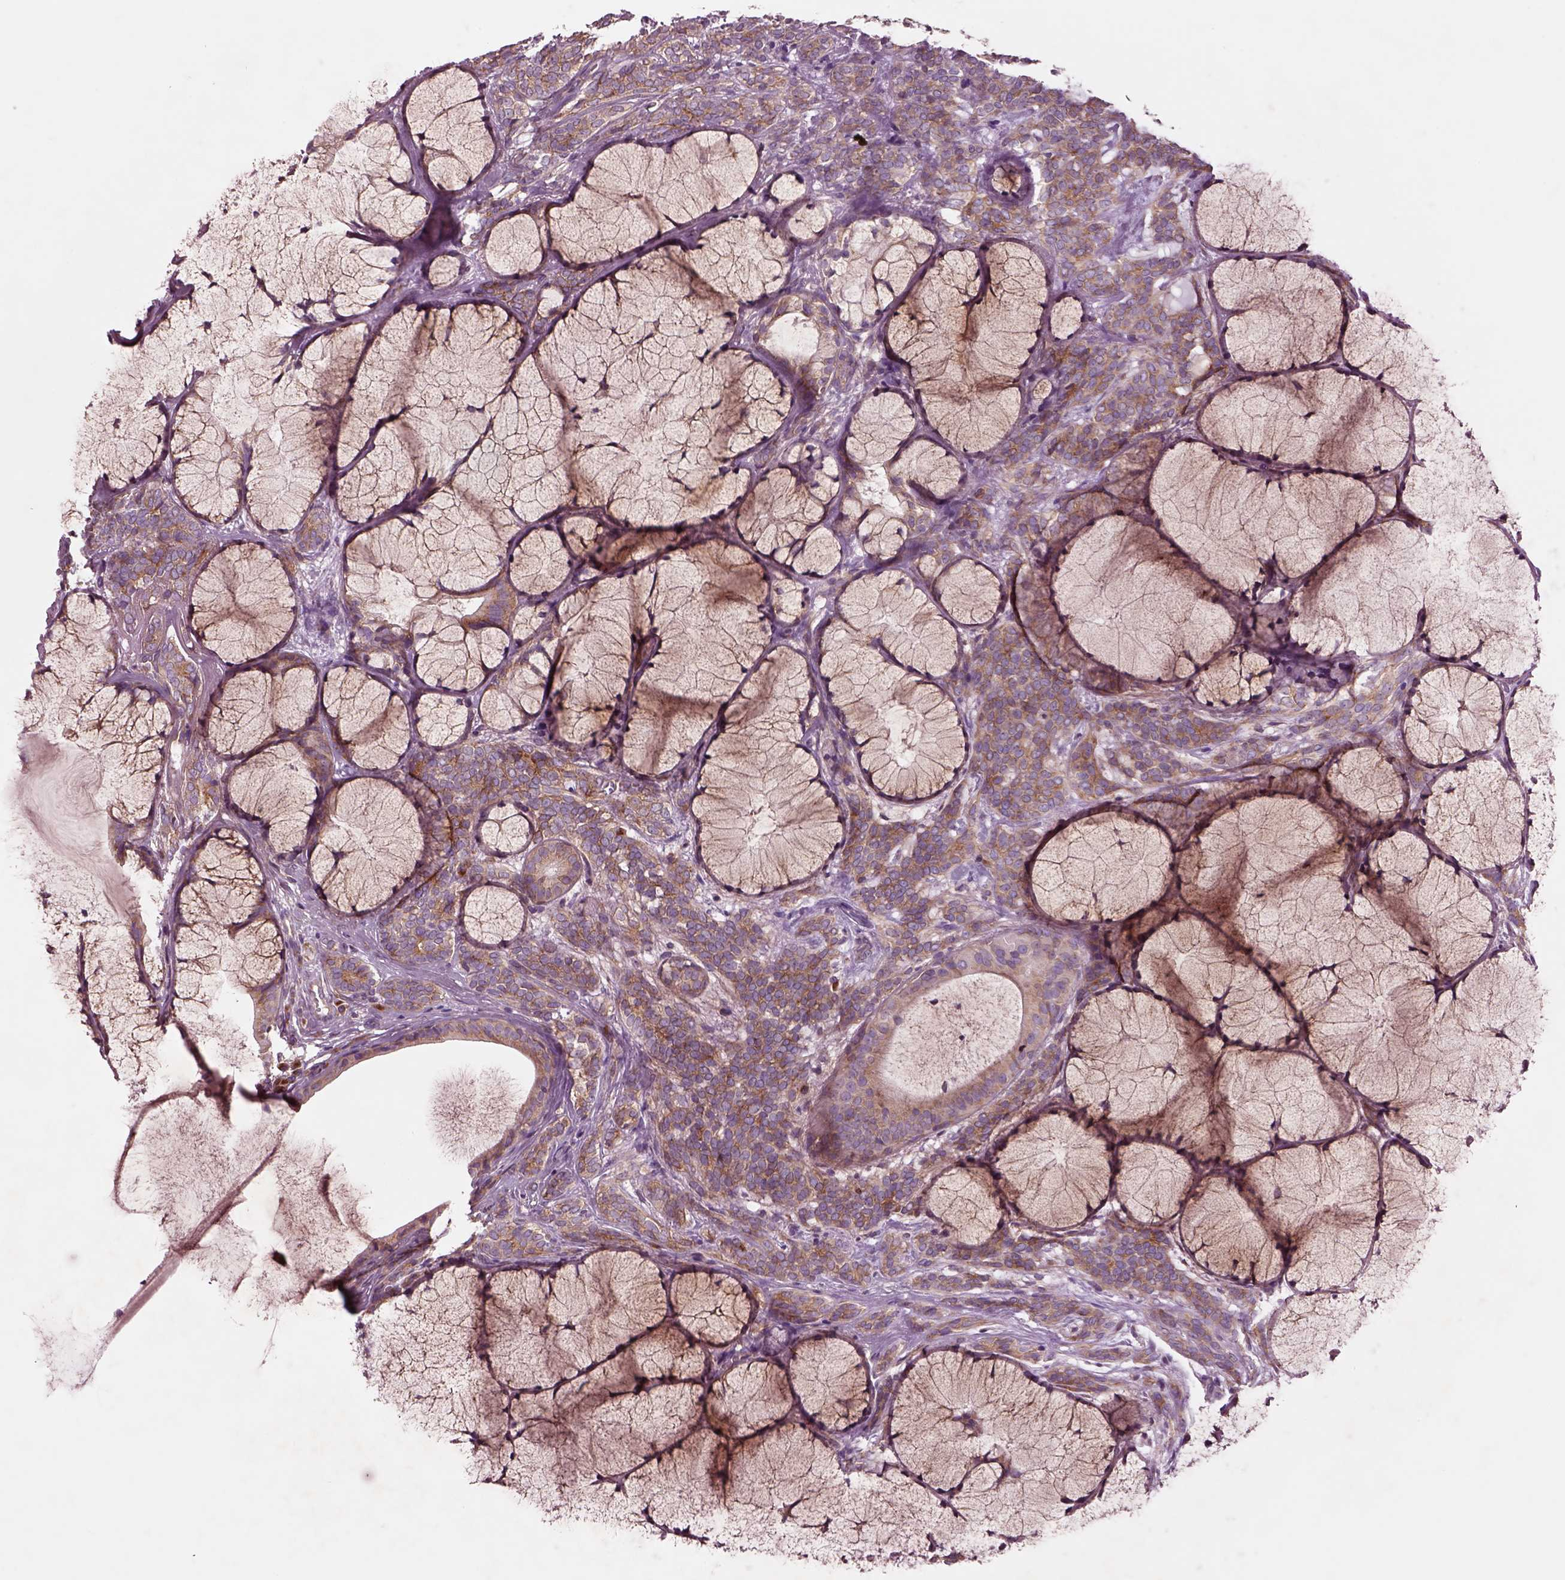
{"staining": {"intensity": "moderate", "quantity": ">75%", "location": "cytoplasmic/membranous"}, "tissue": "head and neck cancer", "cell_type": "Tumor cells", "image_type": "cancer", "snomed": [{"axis": "morphology", "description": "Adenocarcinoma, NOS"}, {"axis": "topography", "description": "Head-Neck"}], "caption": "Protein expression by immunohistochemistry (IHC) shows moderate cytoplasmic/membranous expression in about >75% of tumor cells in head and neck cancer.", "gene": "SEC23A", "patient": {"sex": "female", "age": 57}}